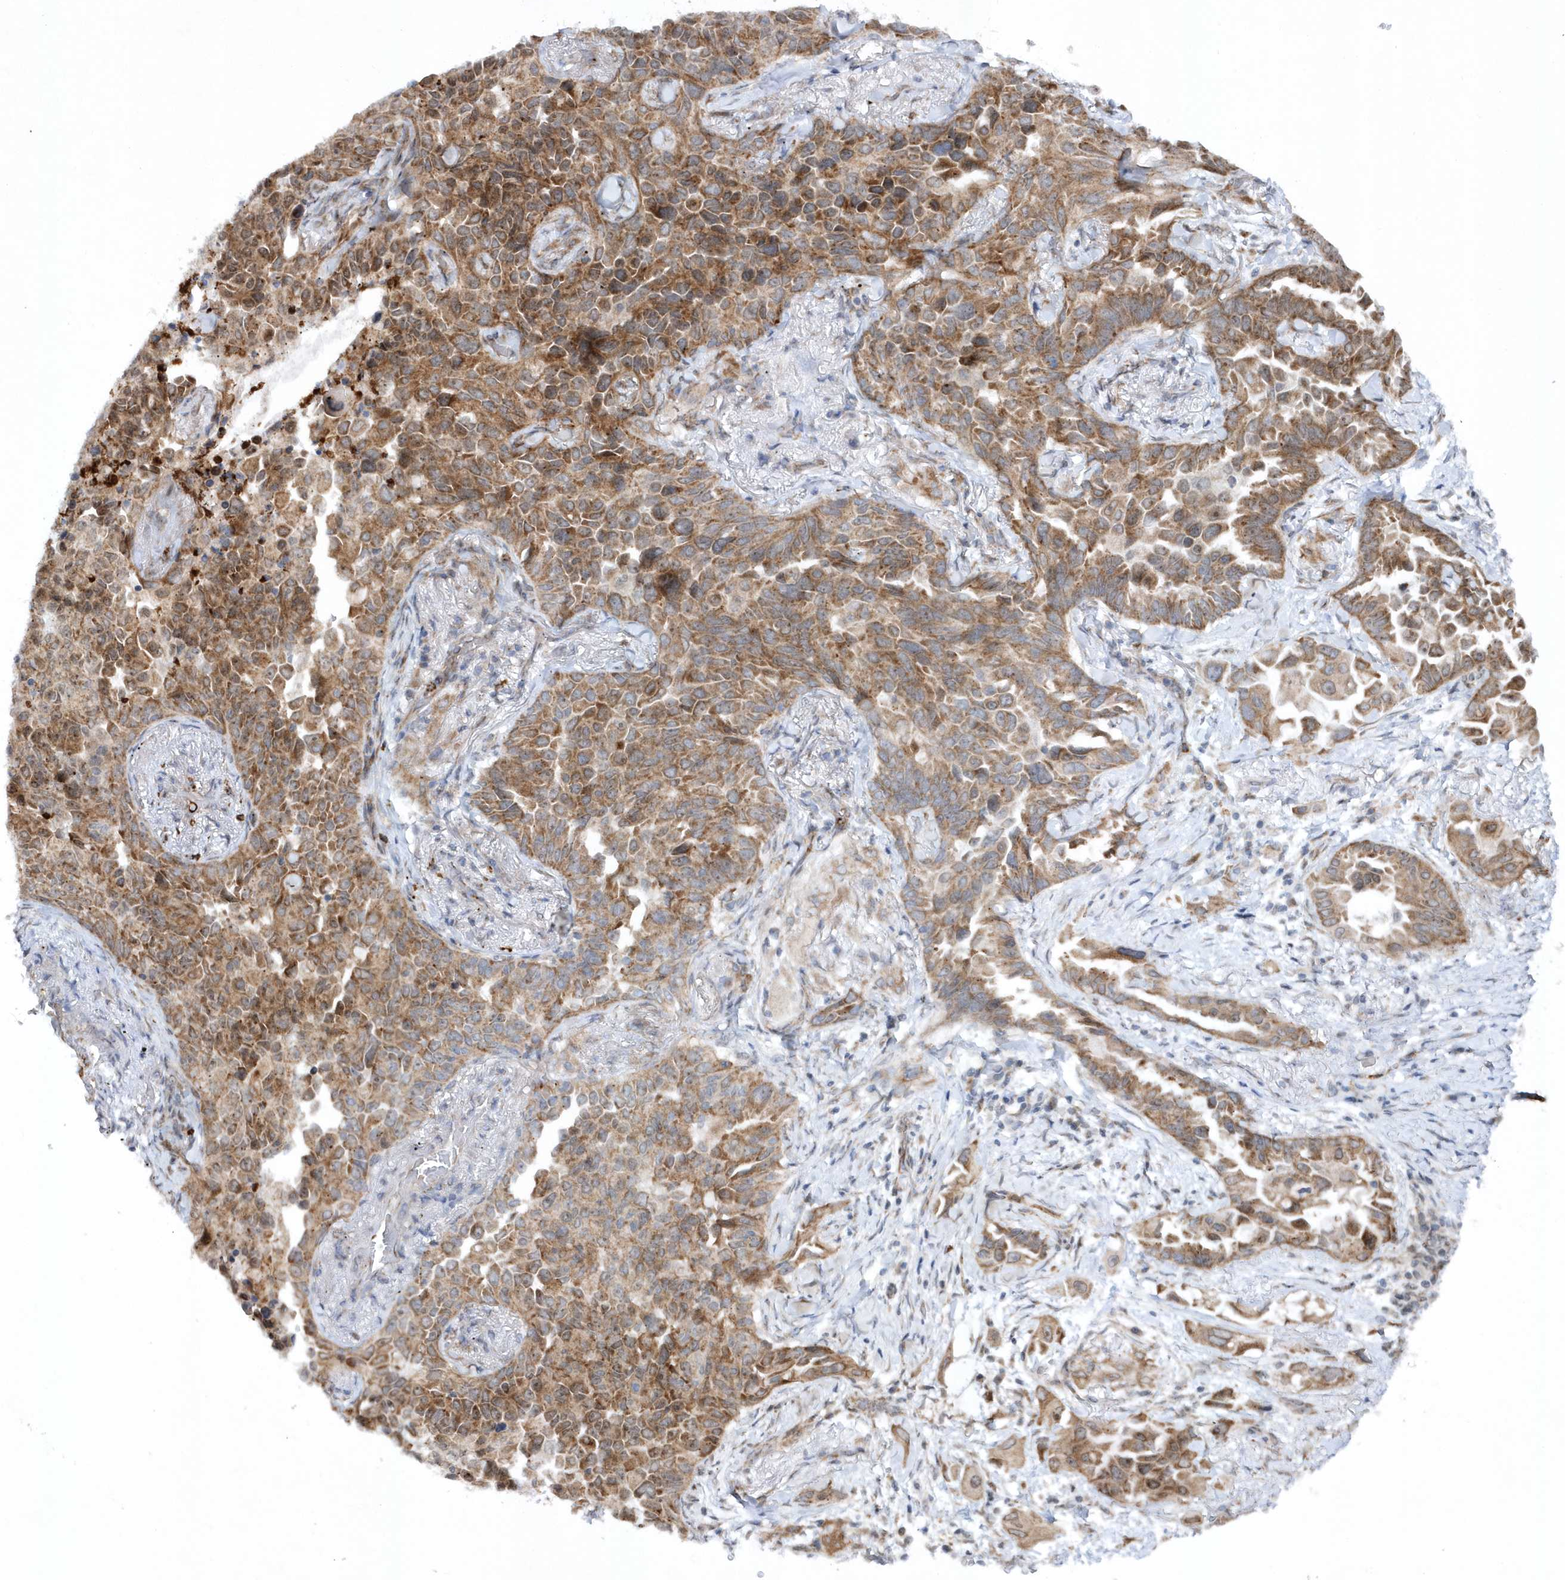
{"staining": {"intensity": "moderate", "quantity": ">75%", "location": "cytoplasmic/membranous"}, "tissue": "lung cancer", "cell_type": "Tumor cells", "image_type": "cancer", "snomed": [{"axis": "morphology", "description": "Adenocarcinoma, NOS"}, {"axis": "topography", "description": "Lung"}], "caption": "Approximately >75% of tumor cells in human lung cancer demonstrate moderate cytoplasmic/membranous protein staining as visualized by brown immunohistochemical staining.", "gene": "SOWAHB", "patient": {"sex": "female", "age": 67}}